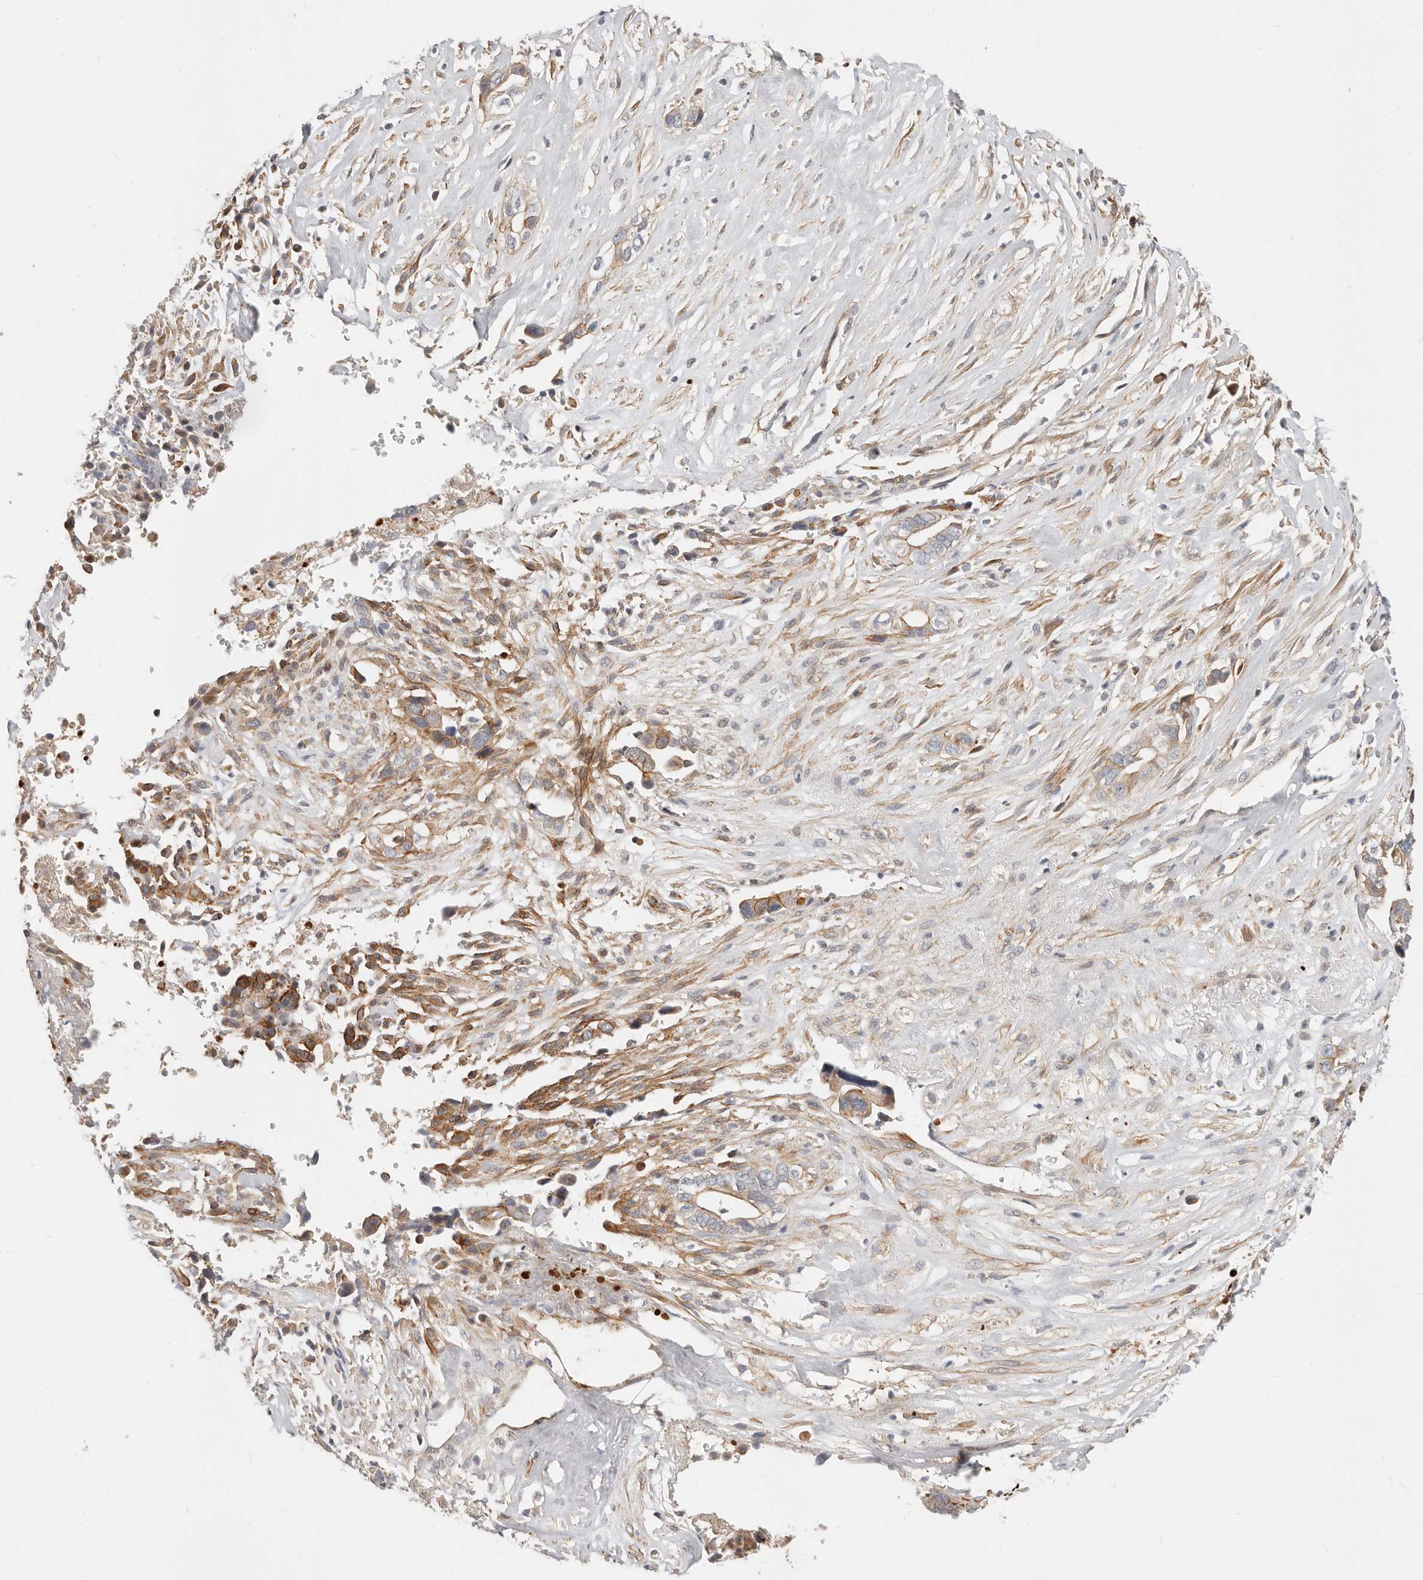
{"staining": {"intensity": "weak", "quantity": ">75%", "location": "cytoplasmic/membranous"}, "tissue": "liver cancer", "cell_type": "Tumor cells", "image_type": "cancer", "snomed": [{"axis": "morphology", "description": "Cholangiocarcinoma"}, {"axis": "topography", "description": "Liver"}], "caption": "Weak cytoplasmic/membranous staining is appreciated in approximately >75% of tumor cells in liver cholangiocarcinoma.", "gene": "ZRANB1", "patient": {"sex": "female", "age": 79}}